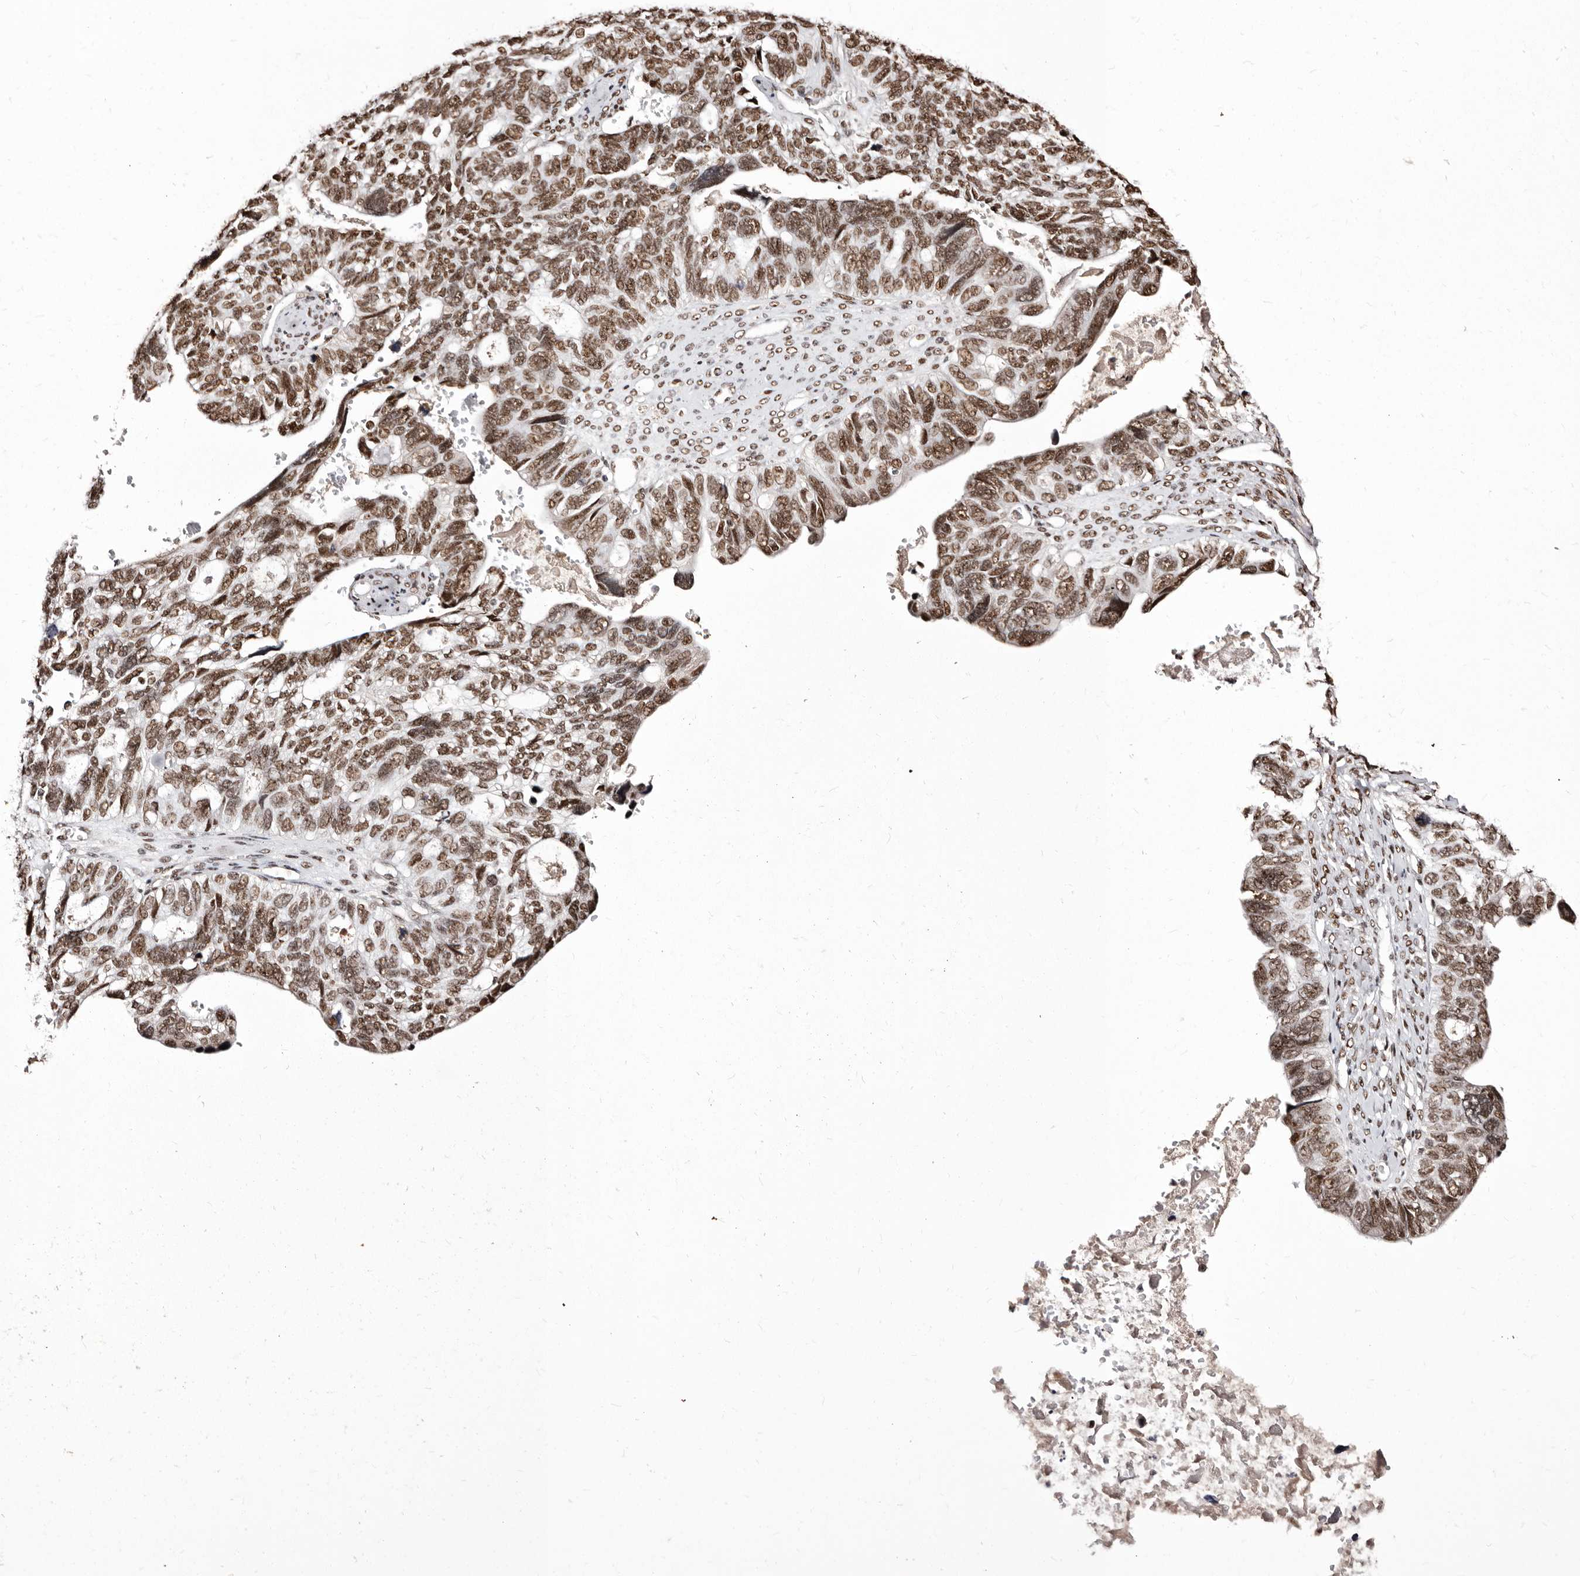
{"staining": {"intensity": "moderate", "quantity": ">75%", "location": "nuclear"}, "tissue": "ovarian cancer", "cell_type": "Tumor cells", "image_type": "cancer", "snomed": [{"axis": "morphology", "description": "Cystadenocarcinoma, serous, NOS"}, {"axis": "topography", "description": "Ovary"}], "caption": "High-magnification brightfield microscopy of ovarian serous cystadenocarcinoma stained with DAB (3,3'-diaminobenzidine) (brown) and counterstained with hematoxylin (blue). tumor cells exhibit moderate nuclear expression is identified in approximately>75% of cells. The protein of interest is shown in brown color, while the nuclei are stained blue.", "gene": "ANAPC11", "patient": {"sex": "female", "age": 79}}